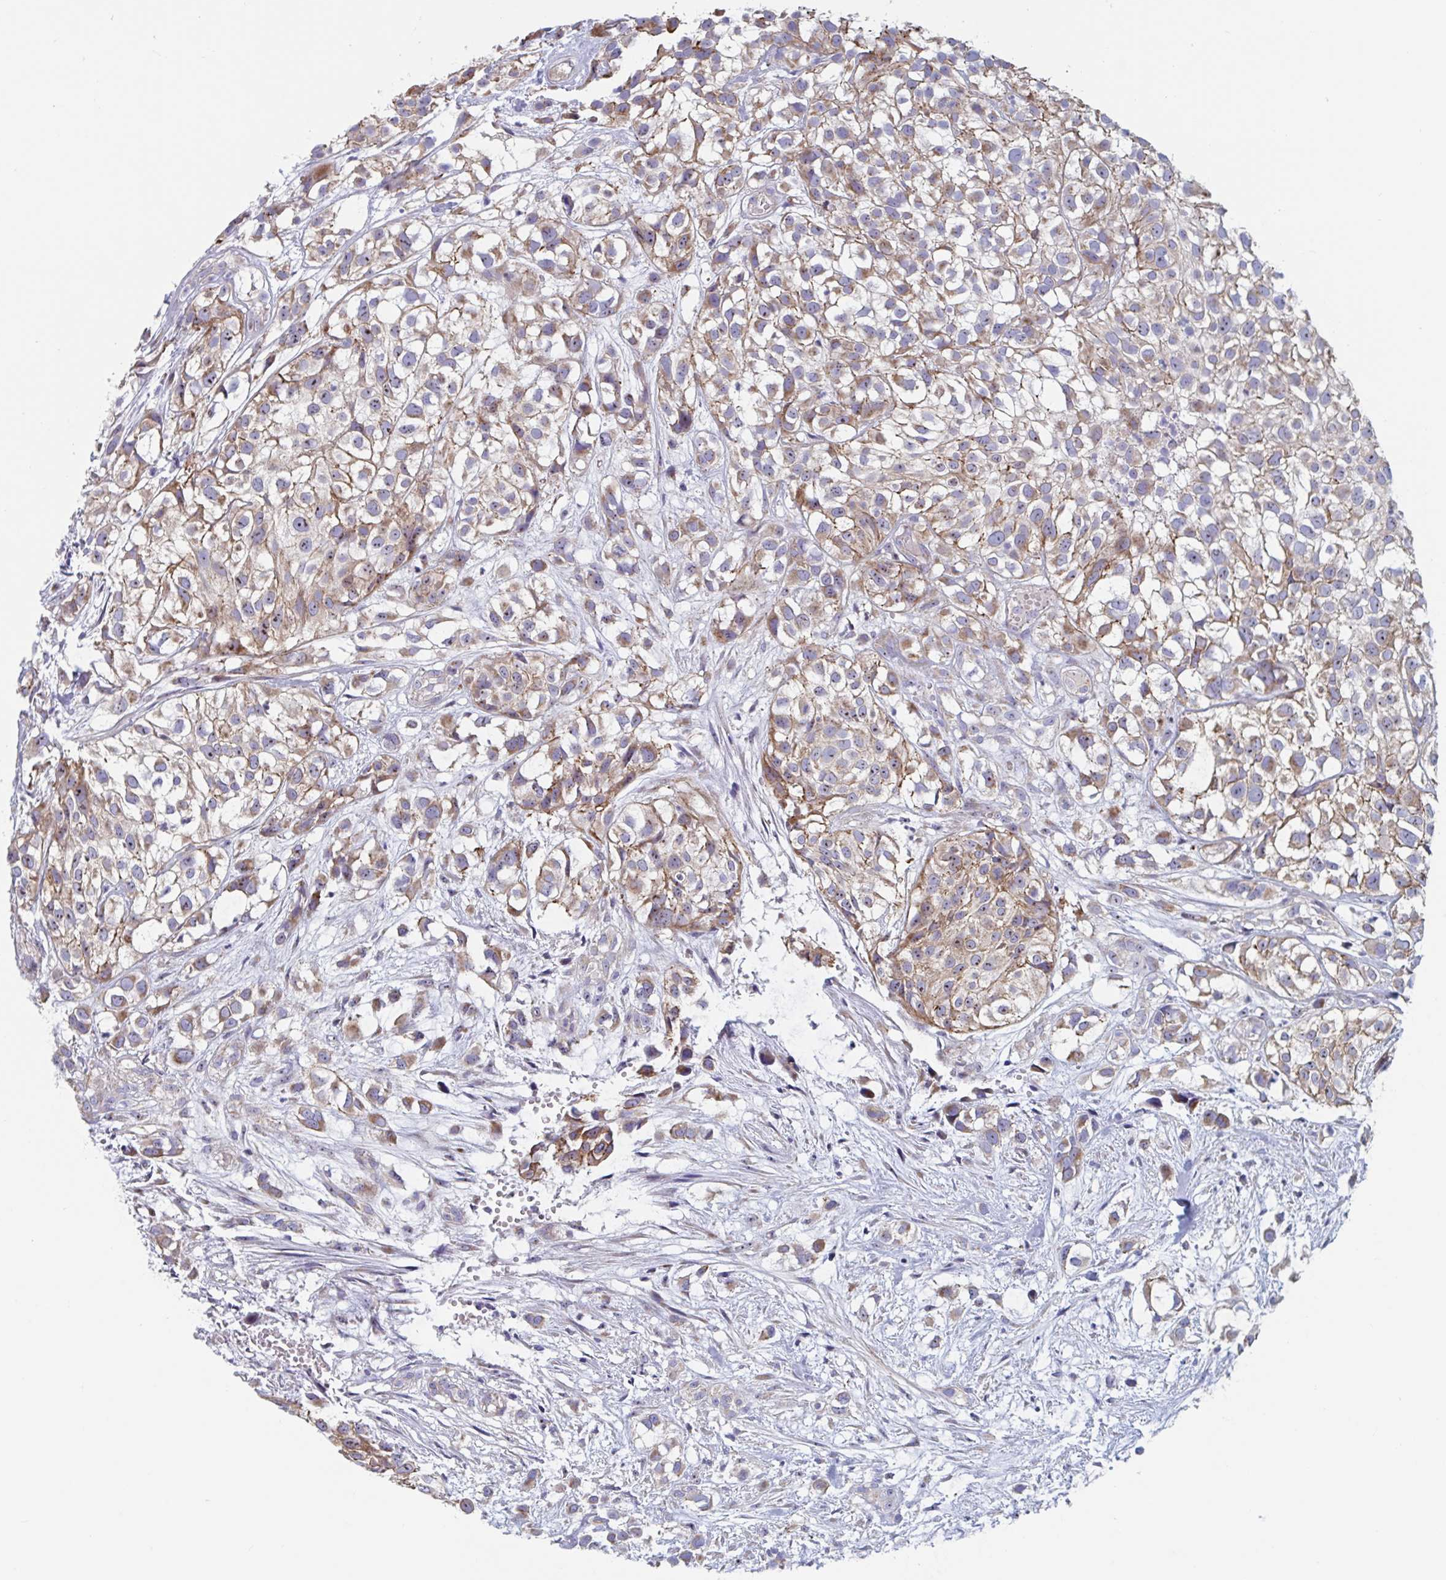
{"staining": {"intensity": "moderate", "quantity": ">75%", "location": "cytoplasmic/membranous,nuclear"}, "tissue": "urothelial cancer", "cell_type": "Tumor cells", "image_type": "cancer", "snomed": [{"axis": "morphology", "description": "Urothelial carcinoma, High grade"}, {"axis": "topography", "description": "Urinary bladder"}], "caption": "Immunohistochemistry (IHC) image of human urothelial carcinoma (high-grade) stained for a protein (brown), which demonstrates medium levels of moderate cytoplasmic/membranous and nuclear positivity in about >75% of tumor cells.", "gene": "MRPL53", "patient": {"sex": "male", "age": 56}}